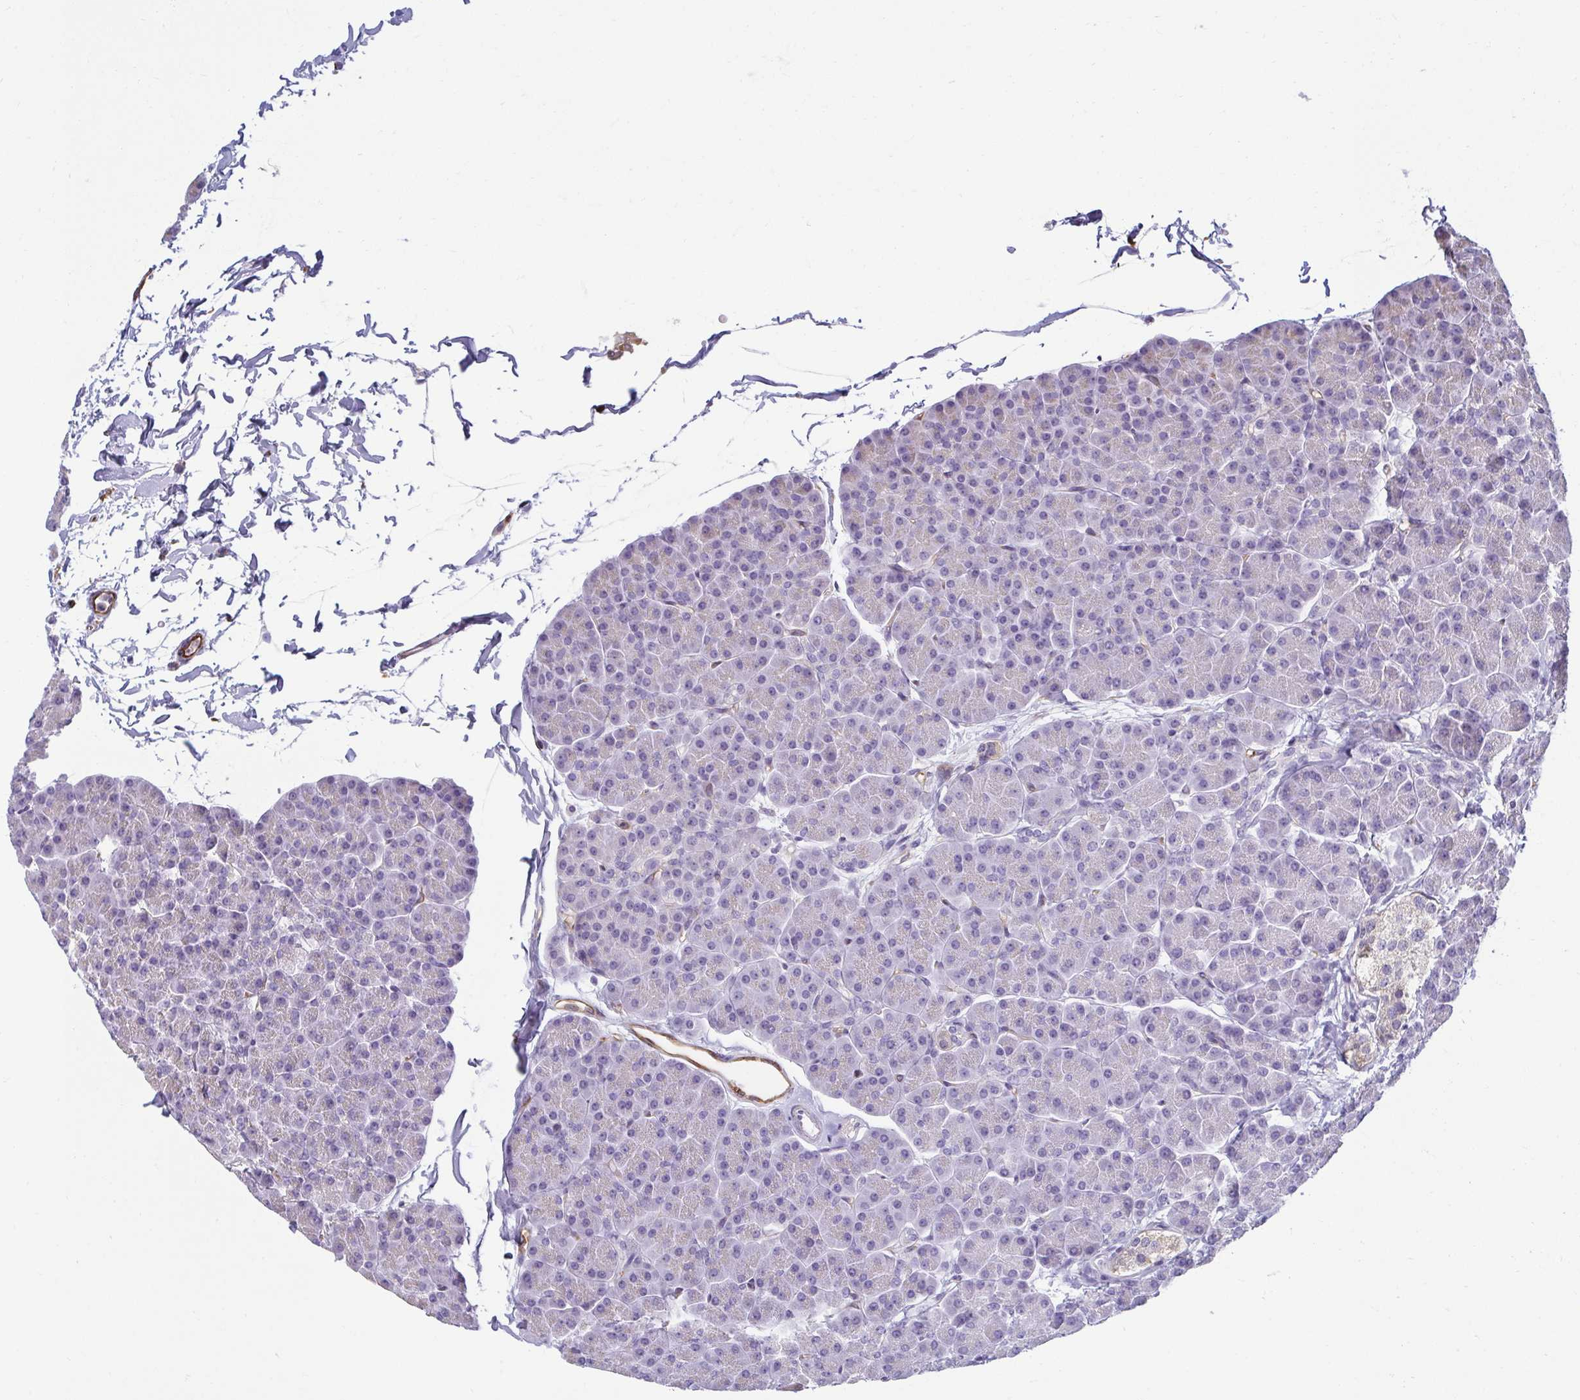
{"staining": {"intensity": "negative", "quantity": "none", "location": "none"}, "tissue": "pancreas", "cell_type": "Exocrine glandular cells", "image_type": "normal", "snomed": [{"axis": "morphology", "description": "Normal tissue, NOS"}, {"axis": "topography", "description": "Pancreas"}, {"axis": "topography", "description": "Peripheral nerve tissue"}], "caption": "Immunohistochemistry image of unremarkable human pancreas stained for a protein (brown), which demonstrates no expression in exocrine glandular cells. The staining was performed using DAB (3,3'-diaminobenzidine) to visualize the protein expression in brown, while the nuclei were stained in blue with hematoxylin (Magnification: 20x).", "gene": "PDE2A", "patient": {"sex": "male", "age": 54}}